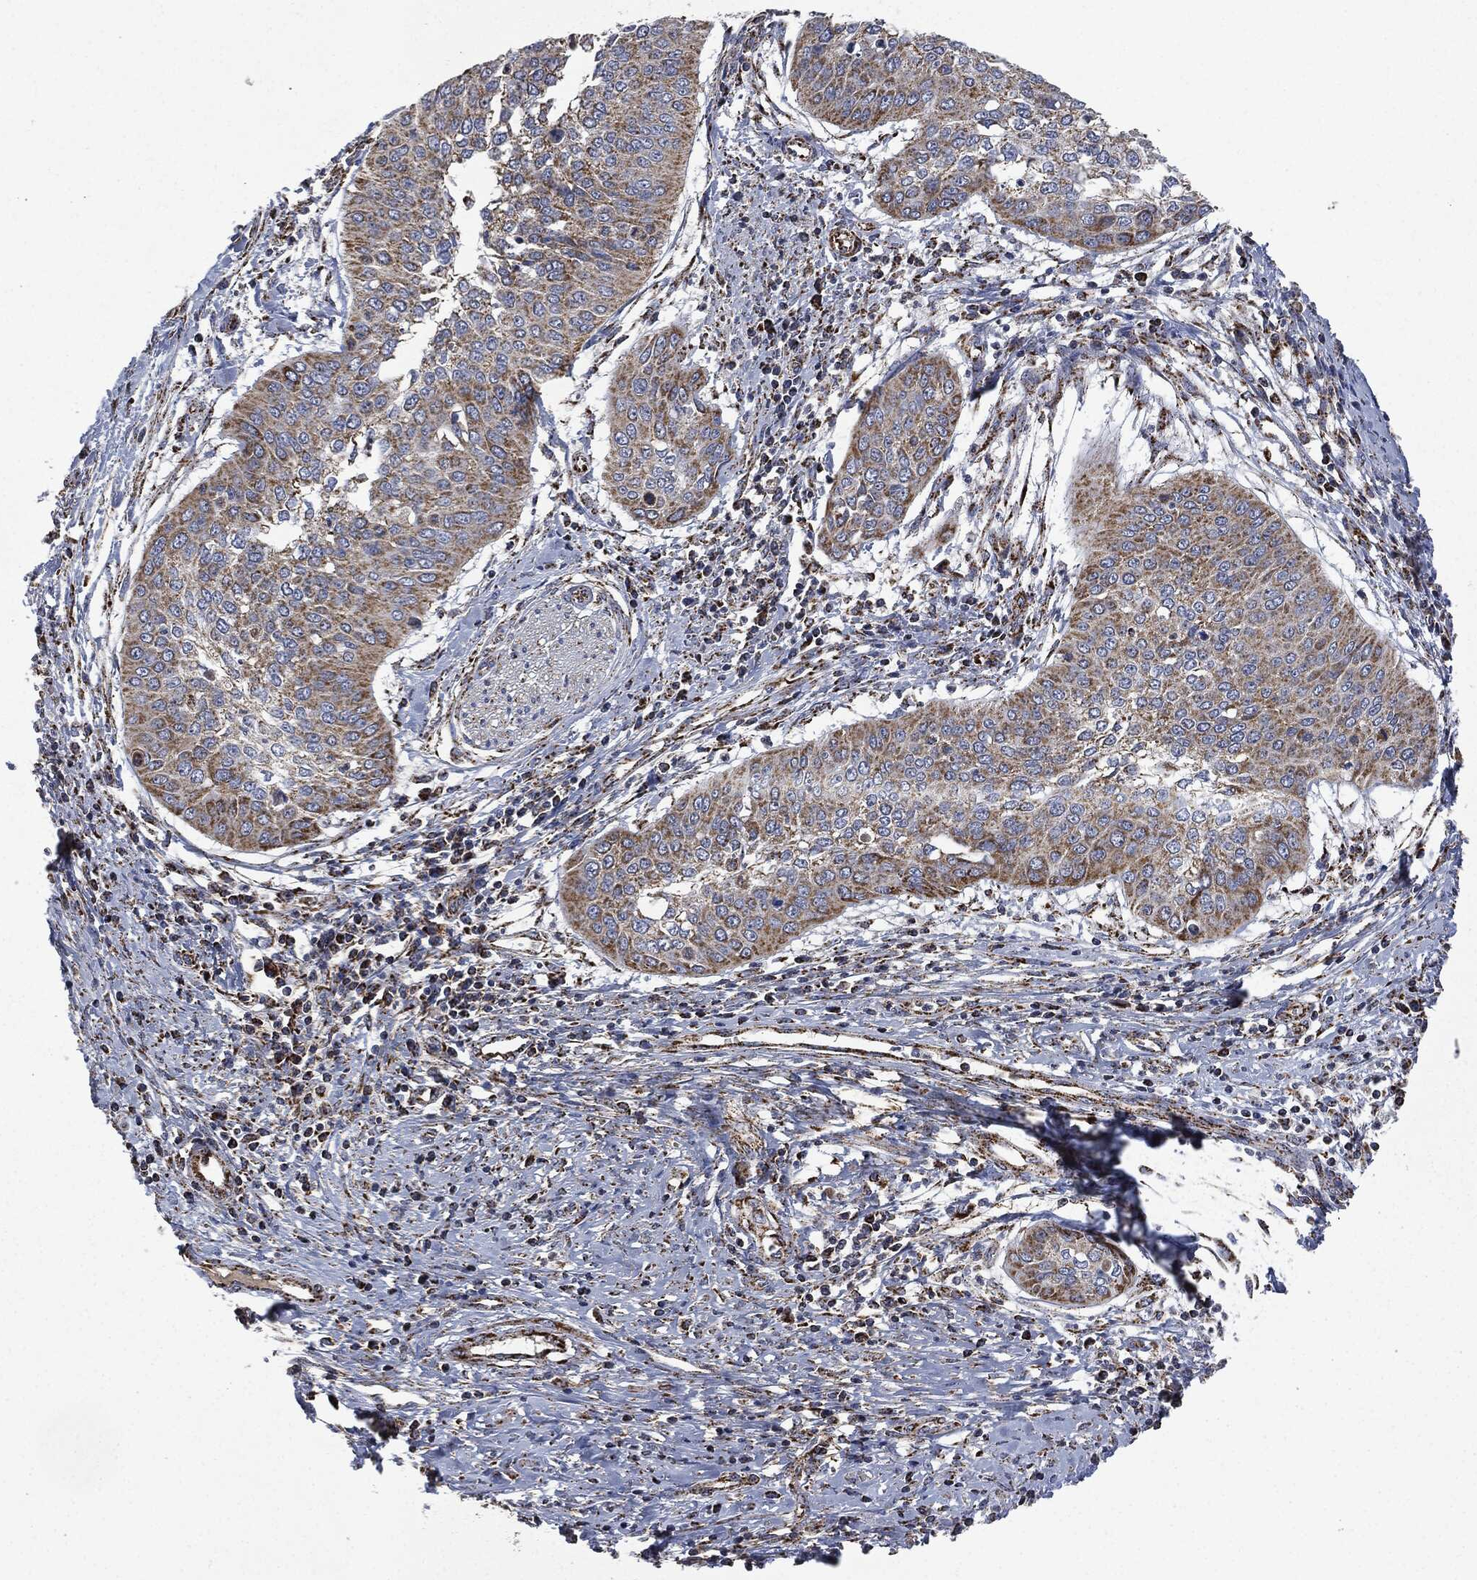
{"staining": {"intensity": "moderate", "quantity": ">75%", "location": "cytoplasmic/membranous"}, "tissue": "cervical cancer", "cell_type": "Tumor cells", "image_type": "cancer", "snomed": [{"axis": "morphology", "description": "Normal tissue, NOS"}, {"axis": "morphology", "description": "Squamous cell carcinoma, NOS"}, {"axis": "topography", "description": "Cervix"}], "caption": "The micrograph exhibits a brown stain indicating the presence of a protein in the cytoplasmic/membranous of tumor cells in cervical cancer (squamous cell carcinoma).", "gene": "RYK", "patient": {"sex": "female", "age": 39}}